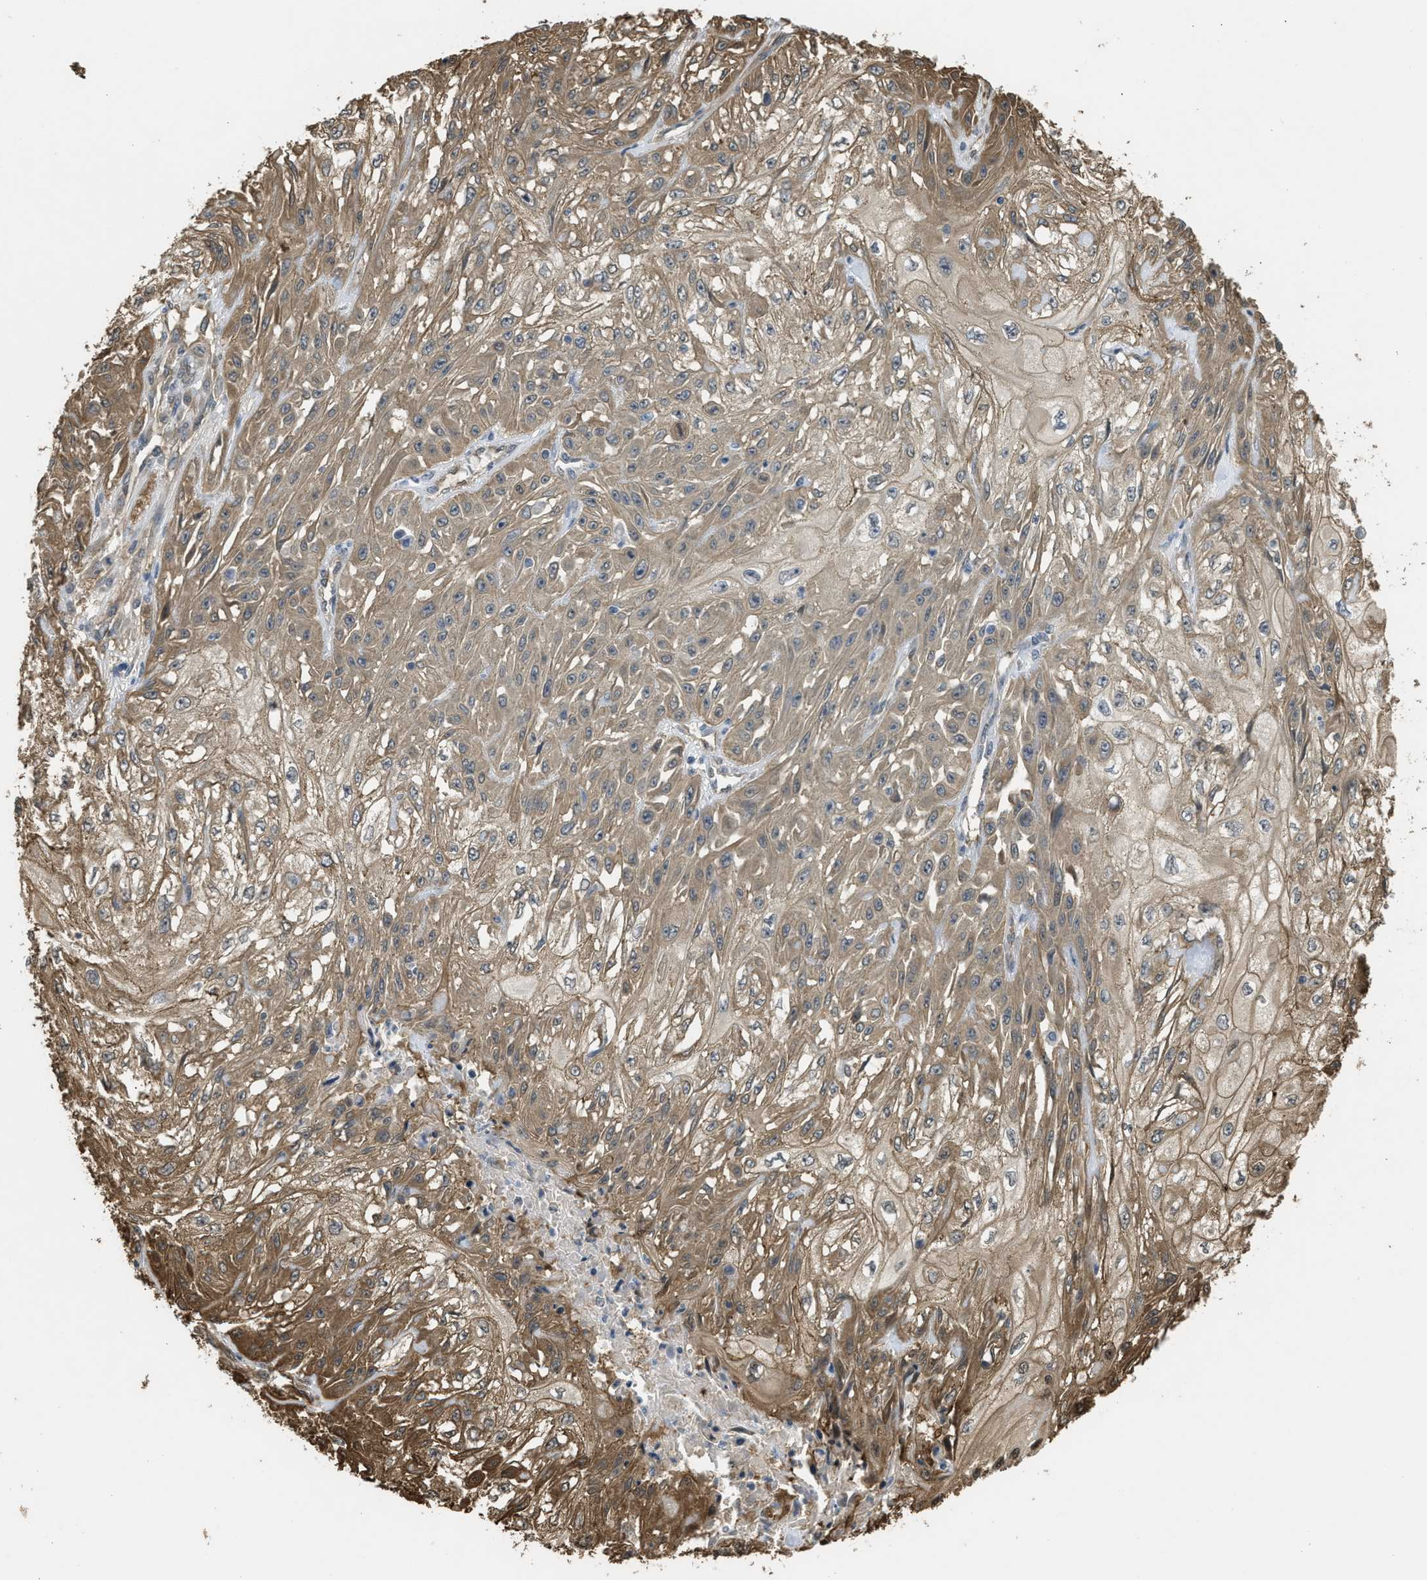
{"staining": {"intensity": "moderate", "quantity": ">75%", "location": "cytoplasmic/membranous"}, "tissue": "skin cancer", "cell_type": "Tumor cells", "image_type": "cancer", "snomed": [{"axis": "morphology", "description": "Squamous cell carcinoma, NOS"}, {"axis": "morphology", "description": "Squamous cell carcinoma, metastatic, NOS"}, {"axis": "topography", "description": "Skin"}, {"axis": "topography", "description": "Lymph node"}], "caption": "Immunohistochemical staining of human skin squamous cell carcinoma exhibits medium levels of moderate cytoplasmic/membranous staining in about >75% of tumor cells.", "gene": "BAG3", "patient": {"sex": "male", "age": 75}}